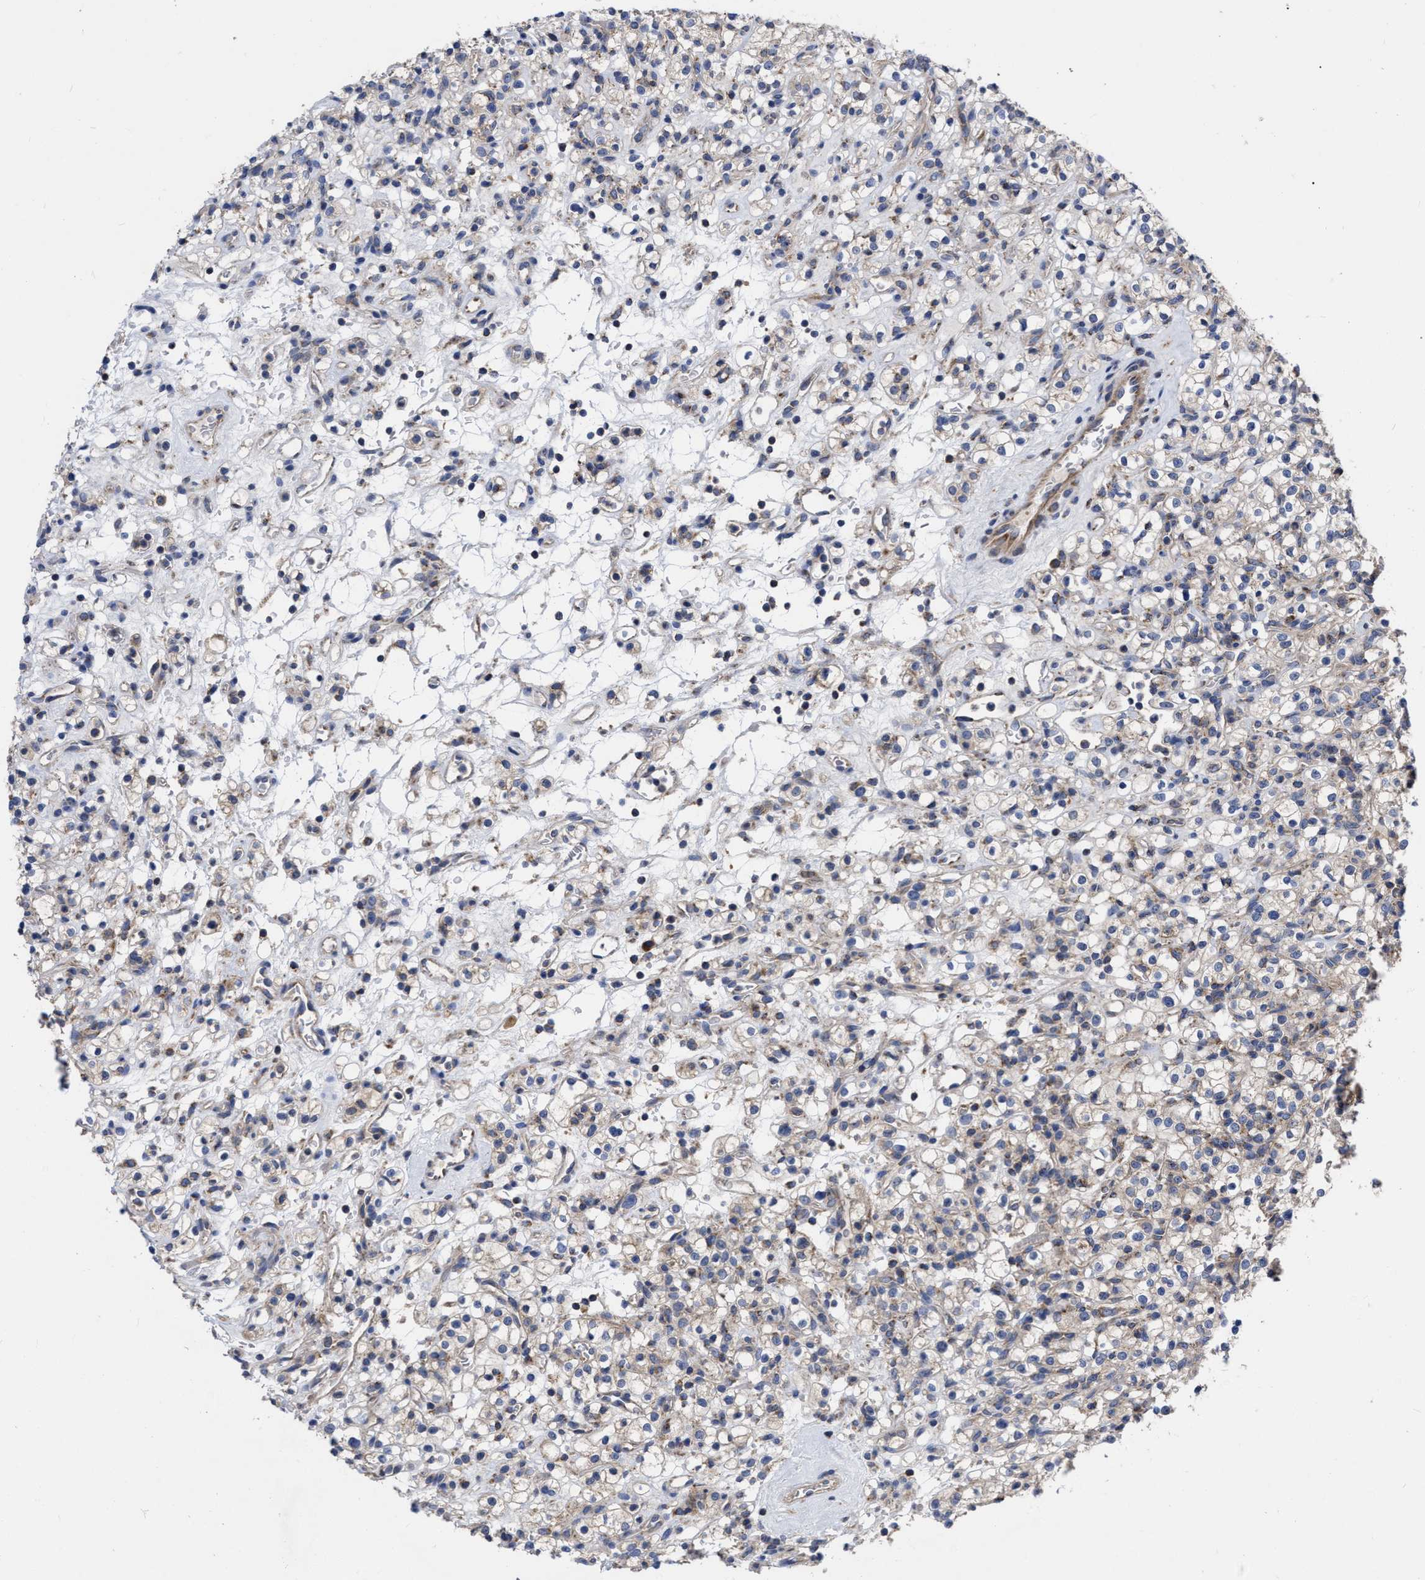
{"staining": {"intensity": "weak", "quantity": "25%-75%", "location": "cytoplasmic/membranous"}, "tissue": "renal cancer", "cell_type": "Tumor cells", "image_type": "cancer", "snomed": [{"axis": "morphology", "description": "Normal tissue, NOS"}, {"axis": "morphology", "description": "Adenocarcinoma, NOS"}, {"axis": "topography", "description": "Kidney"}], "caption": "Protein staining of renal cancer (adenocarcinoma) tissue shows weak cytoplasmic/membranous staining in about 25%-75% of tumor cells.", "gene": "CDKN2C", "patient": {"sex": "female", "age": 72}}